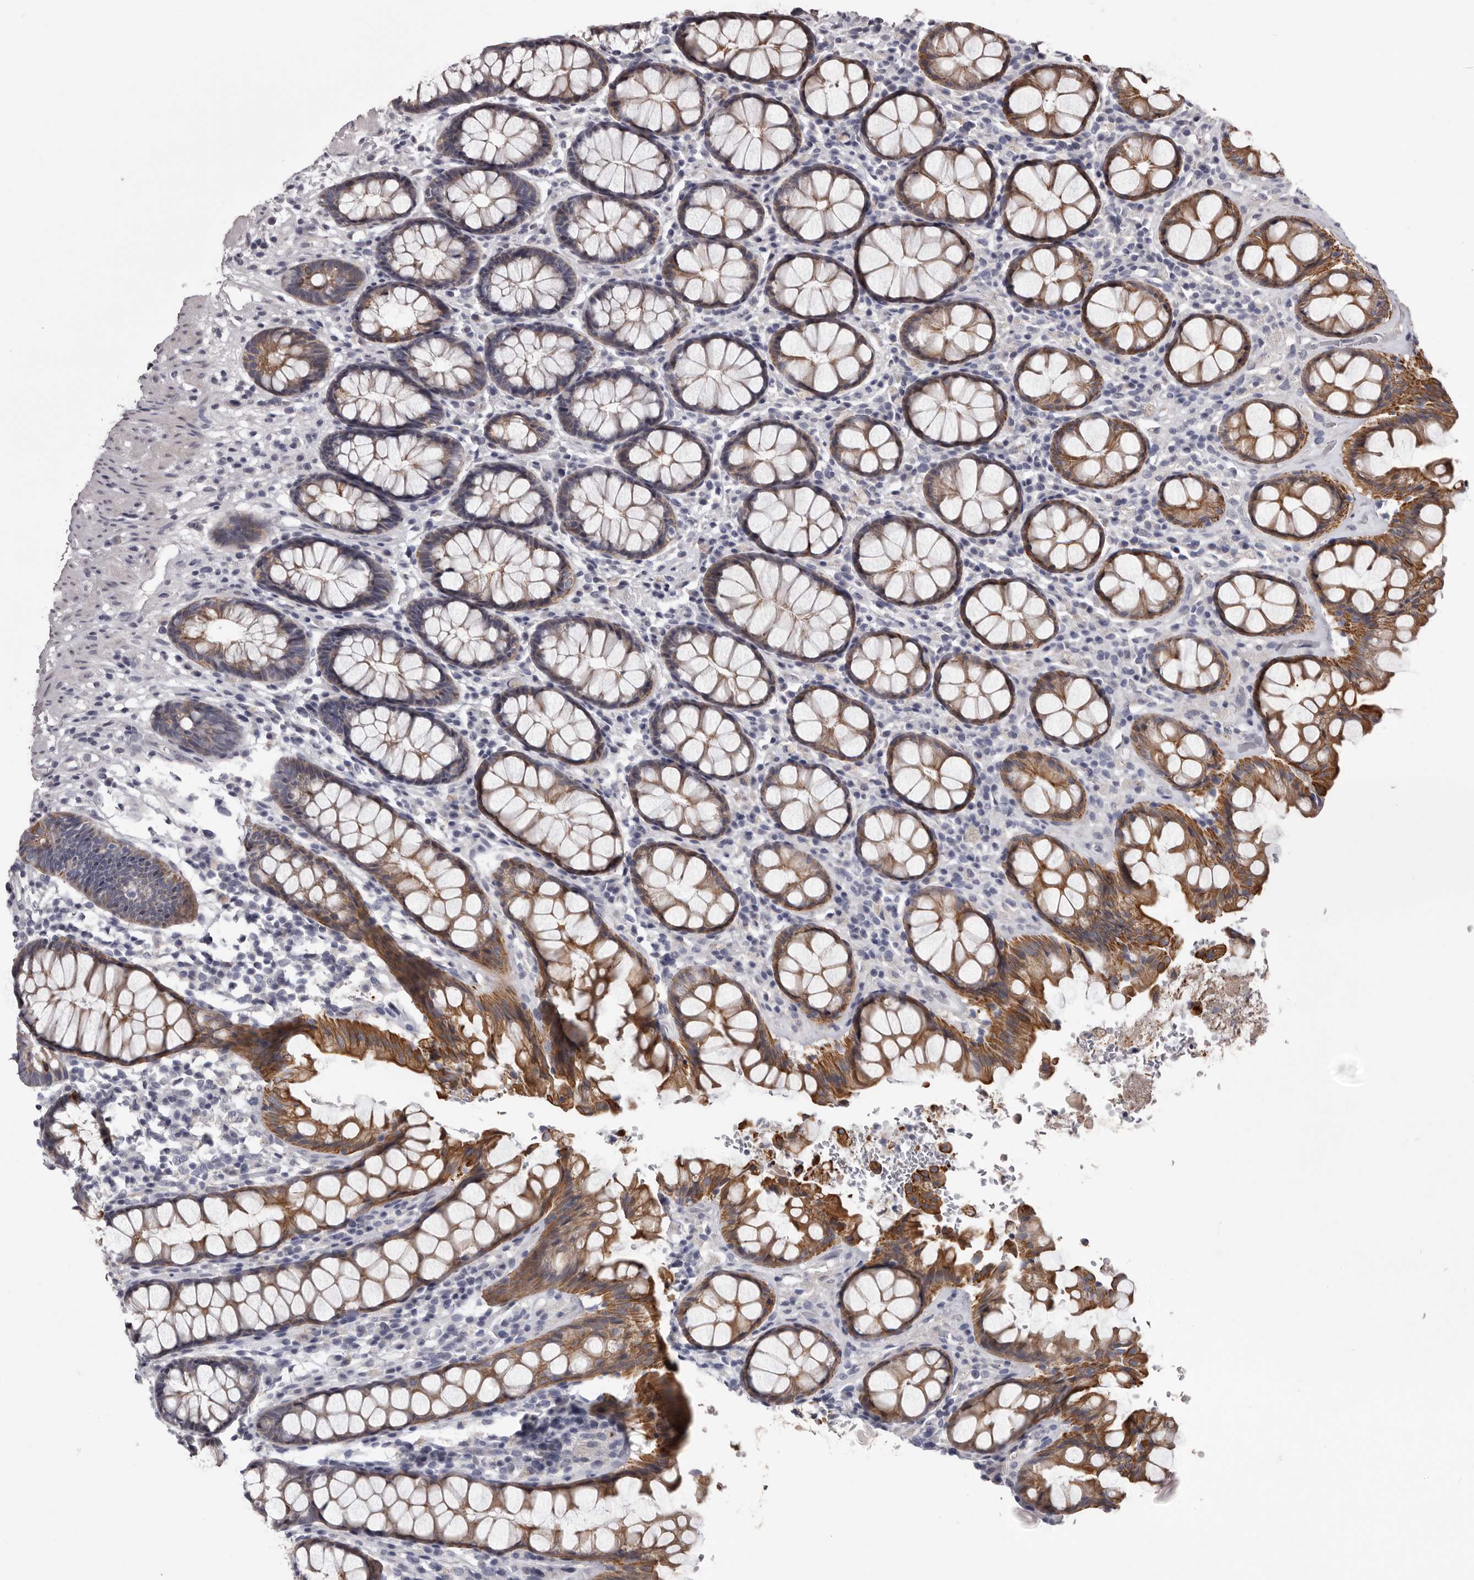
{"staining": {"intensity": "strong", "quantity": ">75%", "location": "cytoplasmic/membranous"}, "tissue": "rectum", "cell_type": "Glandular cells", "image_type": "normal", "snomed": [{"axis": "morphology", "description": "Normal tissue, NOS"}, {"axis": "topography", "description": "Rectum"}], "caption": "Protein expression analysis of normal rectum demonstrates strong cytoplasmic/membranous positivity in approximately >75% of glandular cells. The protein of interest is shown in brown color, while the nuclei are stained blue.", "gene": "LPAR6", "patient": {"sex": "male", "age": 64}}